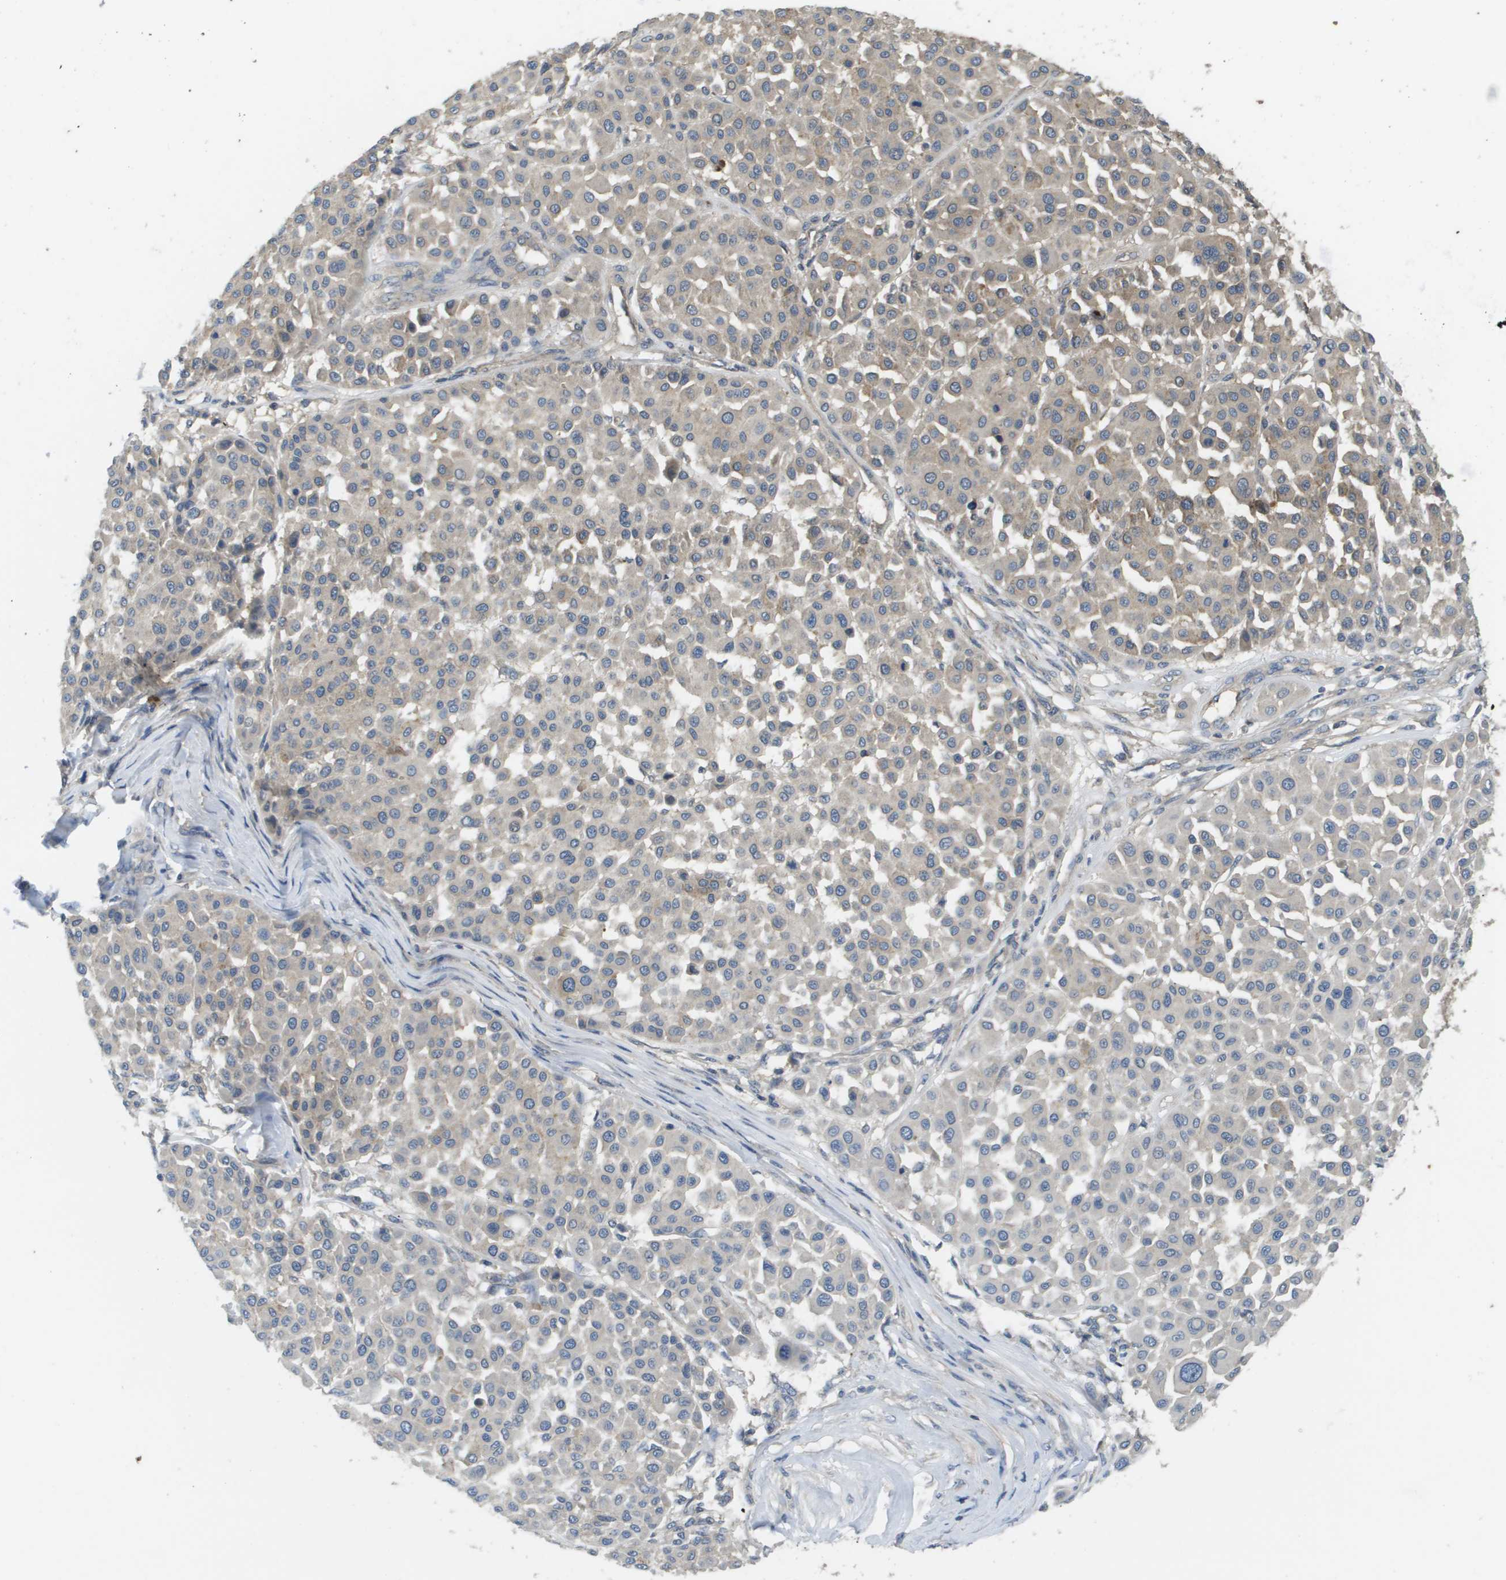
{"staining": {"intensity": "weak", "quantity": "<25%", "location": "cytoplasmic/membranous"}, "tissue": "melanoma", "cell_type": "Tumor cells", "image_type": "cancer", "snomed": [{"axis": "morphology", "description": "Malignant melanoma, Metastatic site"}, {"axis": "topography", "description": "Soft tissue"}], "caption": "This is an immunohistochemistry photomicrograph of malignant melanoma (metastatic site). There is no expression in tumor cells.", "gene": "KRT23", "patient": {"sex": "male", "age": 41}}